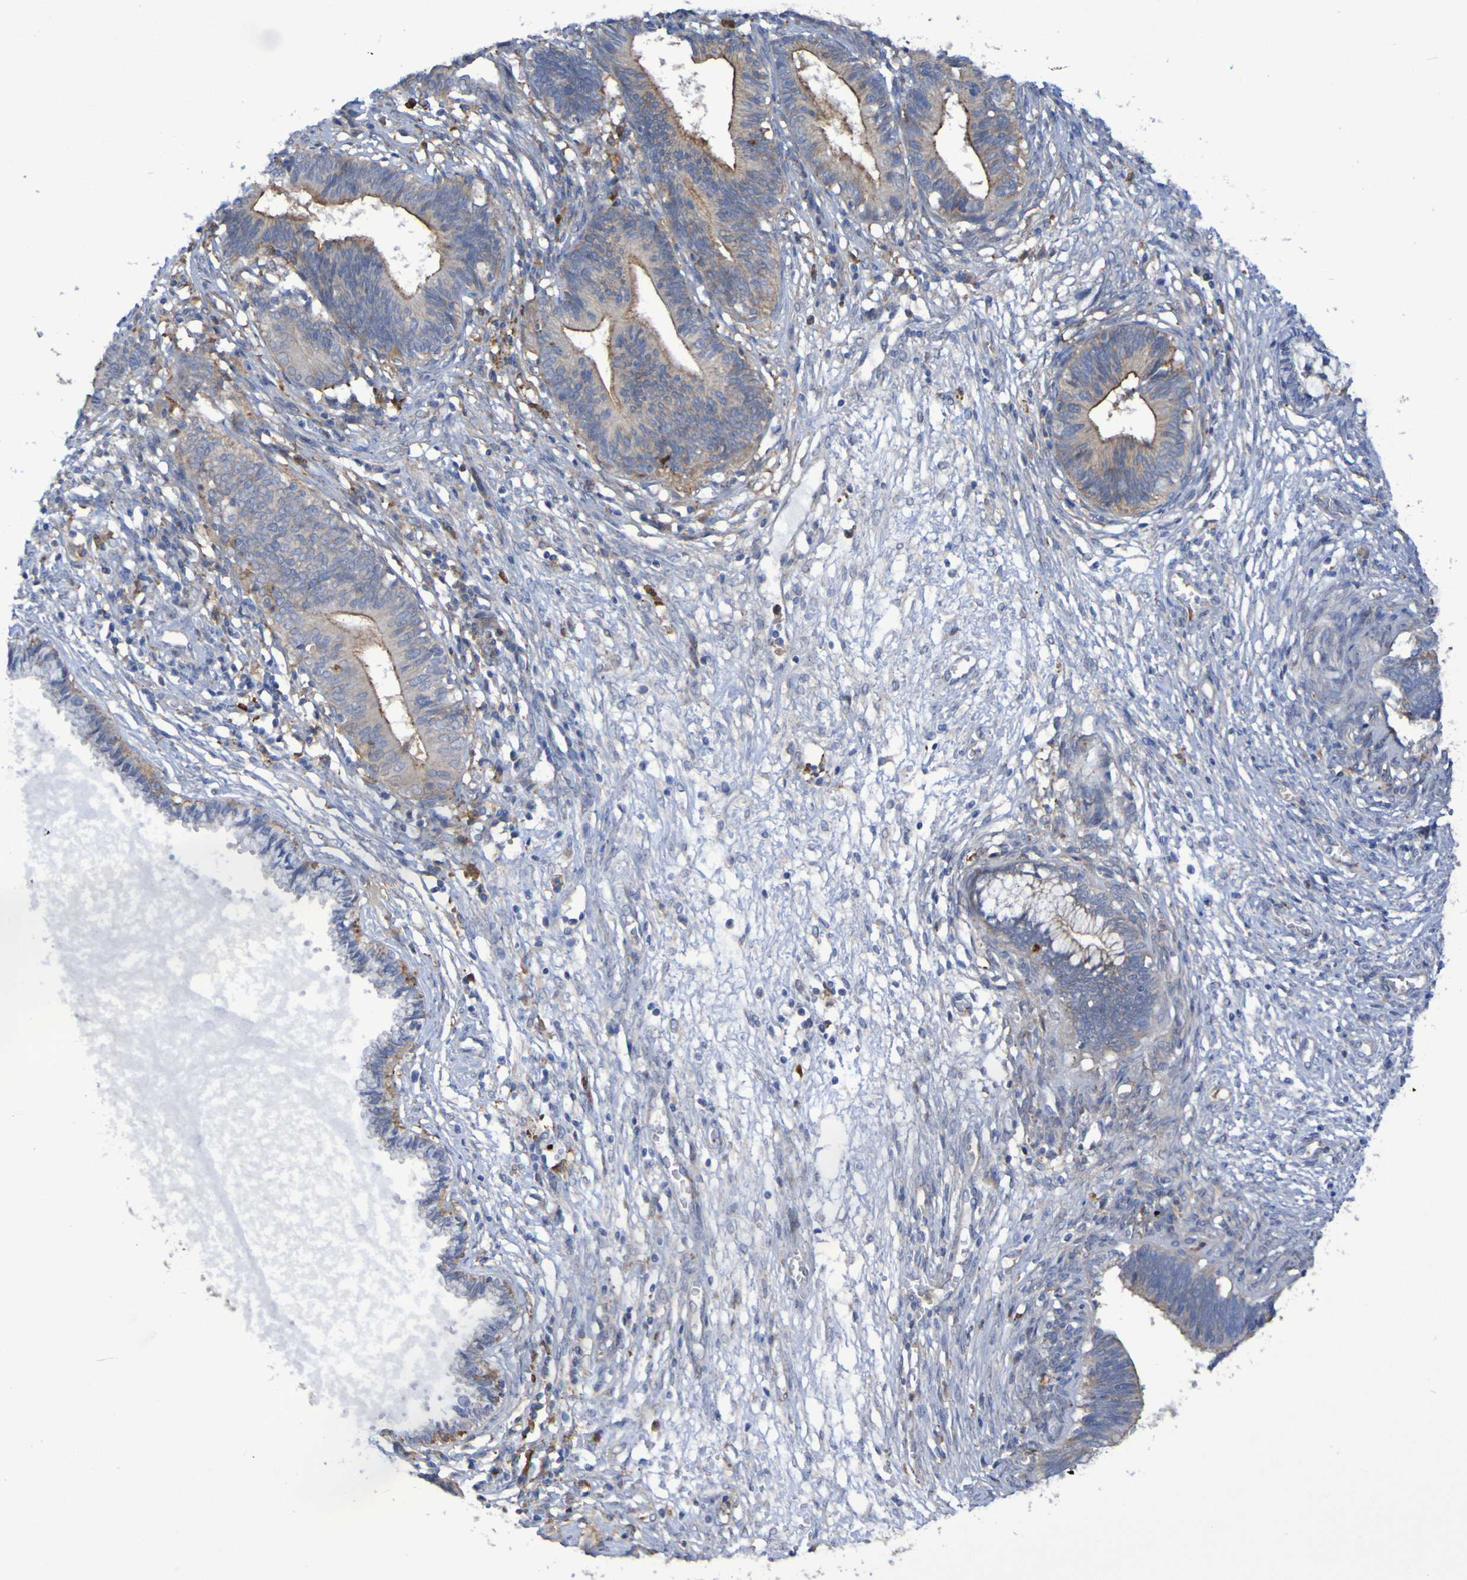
{"staining": {"intensity": "weak", "quantity": "25%-75%", "location": "cytoplasmic/membranous"}, "tissue": "cervical cancer", "cell_type": "Tumor cells", "image_type": "cancer", "snomed": [{"axis": "morphology", "description": "Adenocarcinoma, NOS"}, {"axis": "topography", "description": "Cervix"}], "caption": "DAB immunohistochemical staining of human cervical cancer reveals weak cytoplasmic/membranous protein staining in about 25%-75% of tumor cells.", "gene": "SCRG1", "patient": {"sex": "female", "age": 44}}